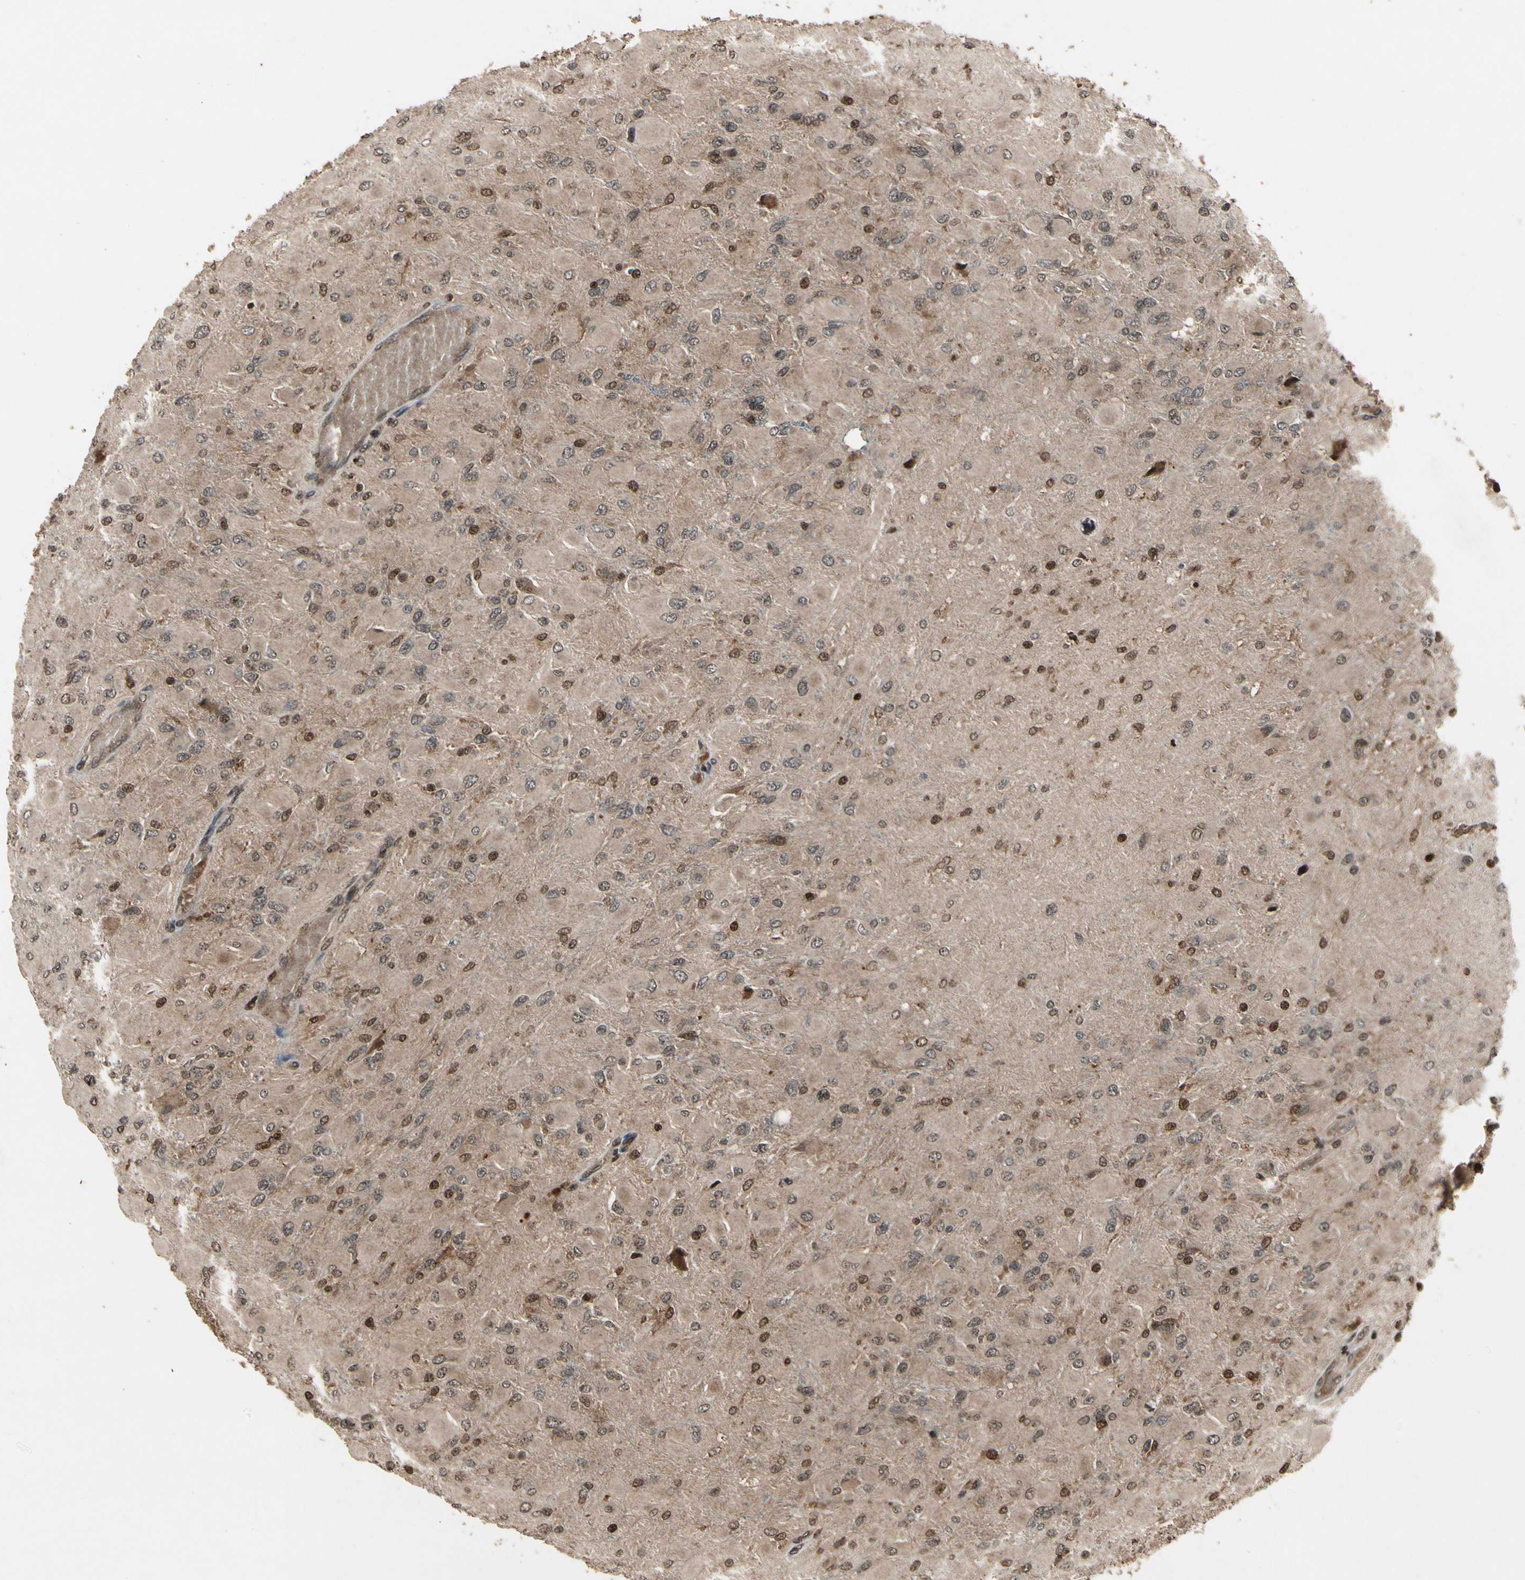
{"staining": {"intensity": "moderate", "quantity": ">75%", "location": "cytoplasmic/membranous,nuclear"}, "tissue": "glioma", "cell_type": "Tumor cells", "image_type": "cancer", "snomed": [{"axis": "morphology", "description": "Glioma, malignant, High grade"}, {"axis": "topography", "description": "Cerebral cortex"}], "caption": "Immunohistochemical staining of high-grade glioma (malignant) shows moderate cytoplasmic/membranous and nuclear protein staining in about >75% of tumor cells. Immunohistochemistry stains the protein of interest in brown and the nuclei are stained blue.", "gene": "GLRX", "patient": {"sex": "female", "age": 36}}